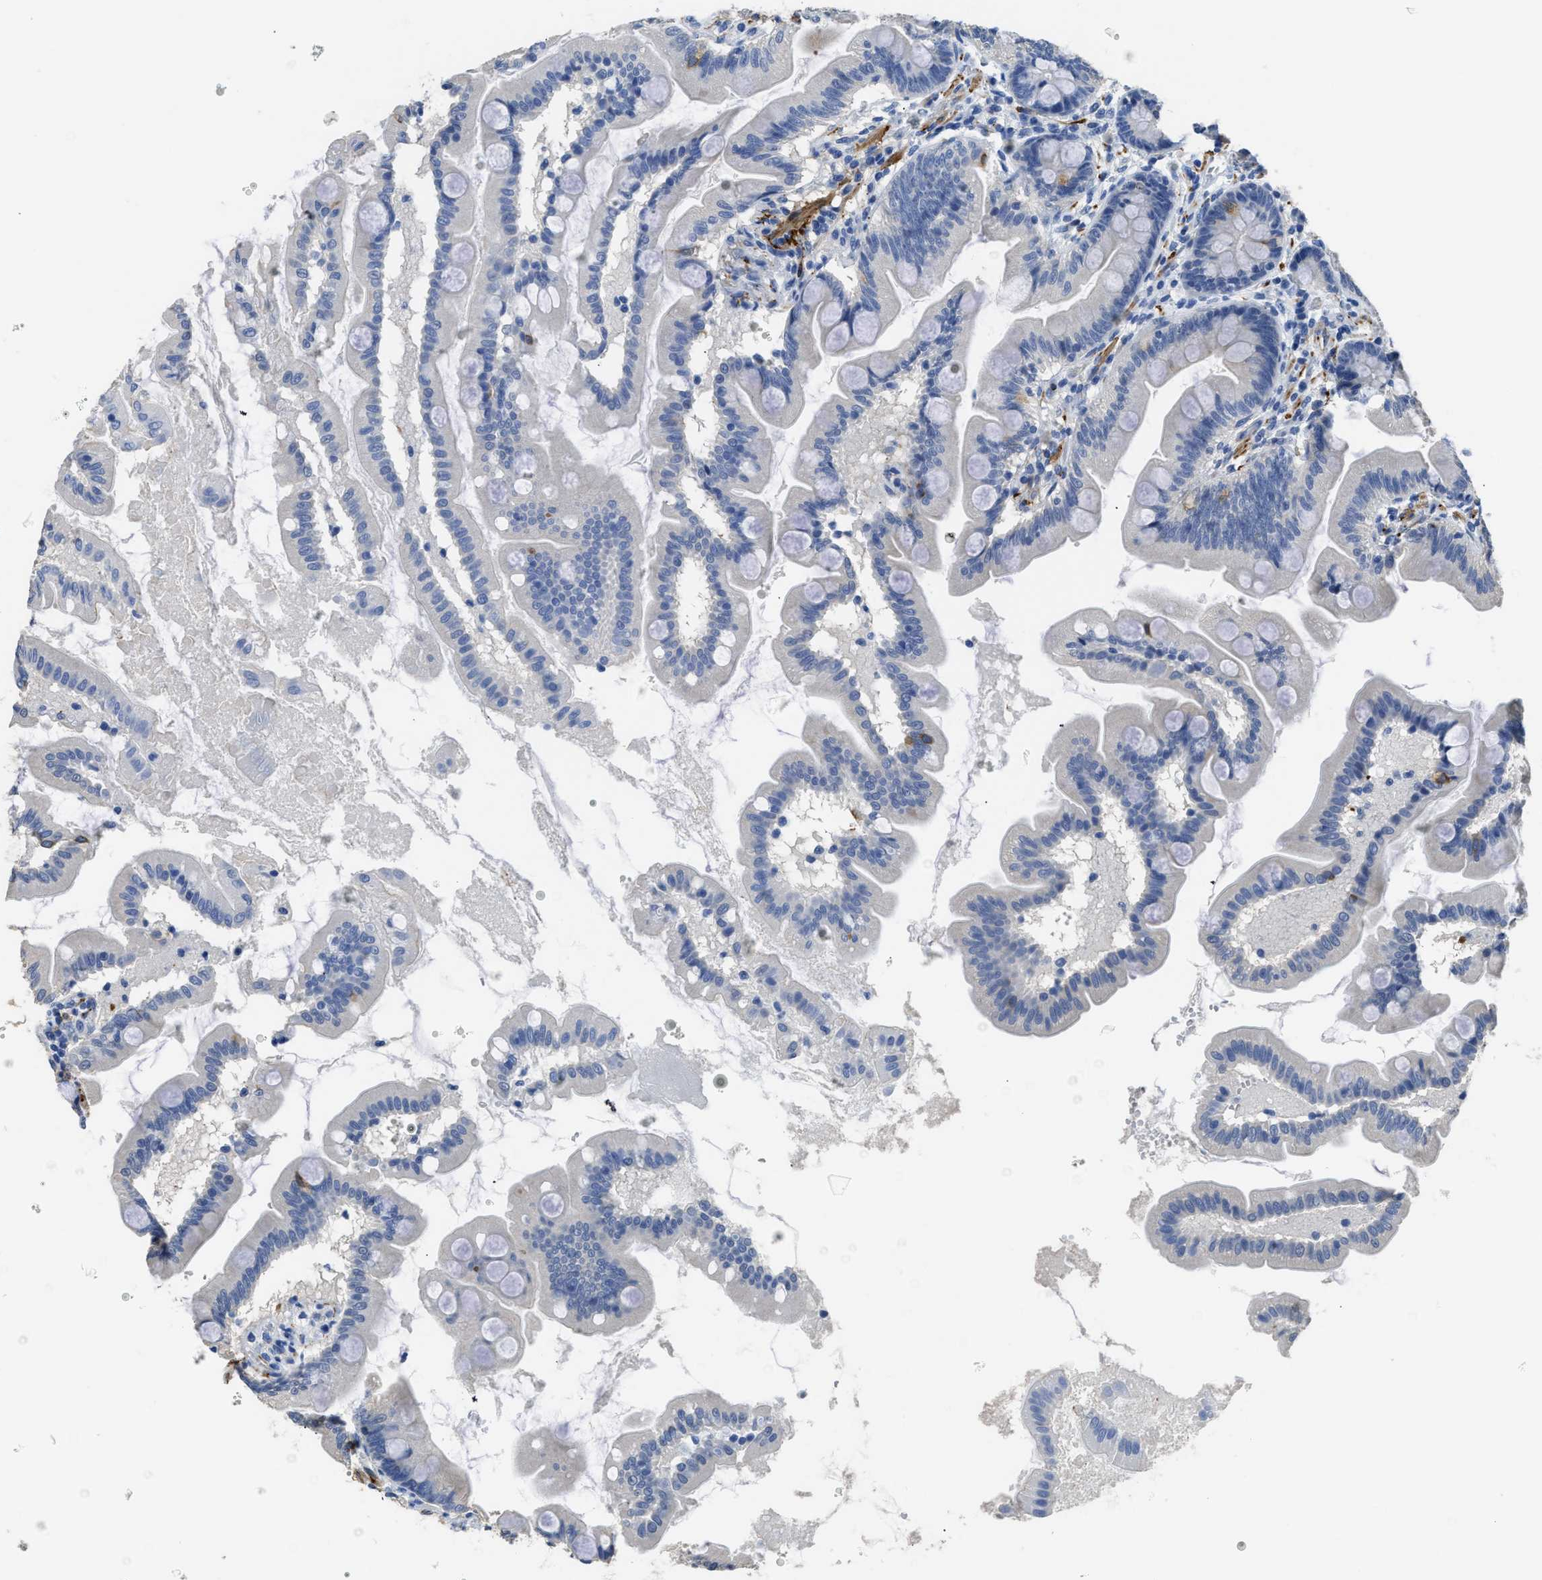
{"staining": {"intensity": "weak", "quantity": "<25%", "location": "cytoplasmic/membranous"}, "tissue": "small intestine", "cell_type": "Glandular cells", "image_type": "normal", "snomed": [{"axis": "morphology", "description": "Normal tissue, NOS"}, {"axis": "topography", "description": "Small intestine"}], "caption": "Immunohistochemistry of benign human small intestine reveals no expression in glandular cells. Brightfield microscopy of immunohistochemistry stained with DAB (brown) and hematoxylin (blue), captured at high magnification.", "gene": "ZSWIM5", "patient": {"sex": "female", "age": 56}}